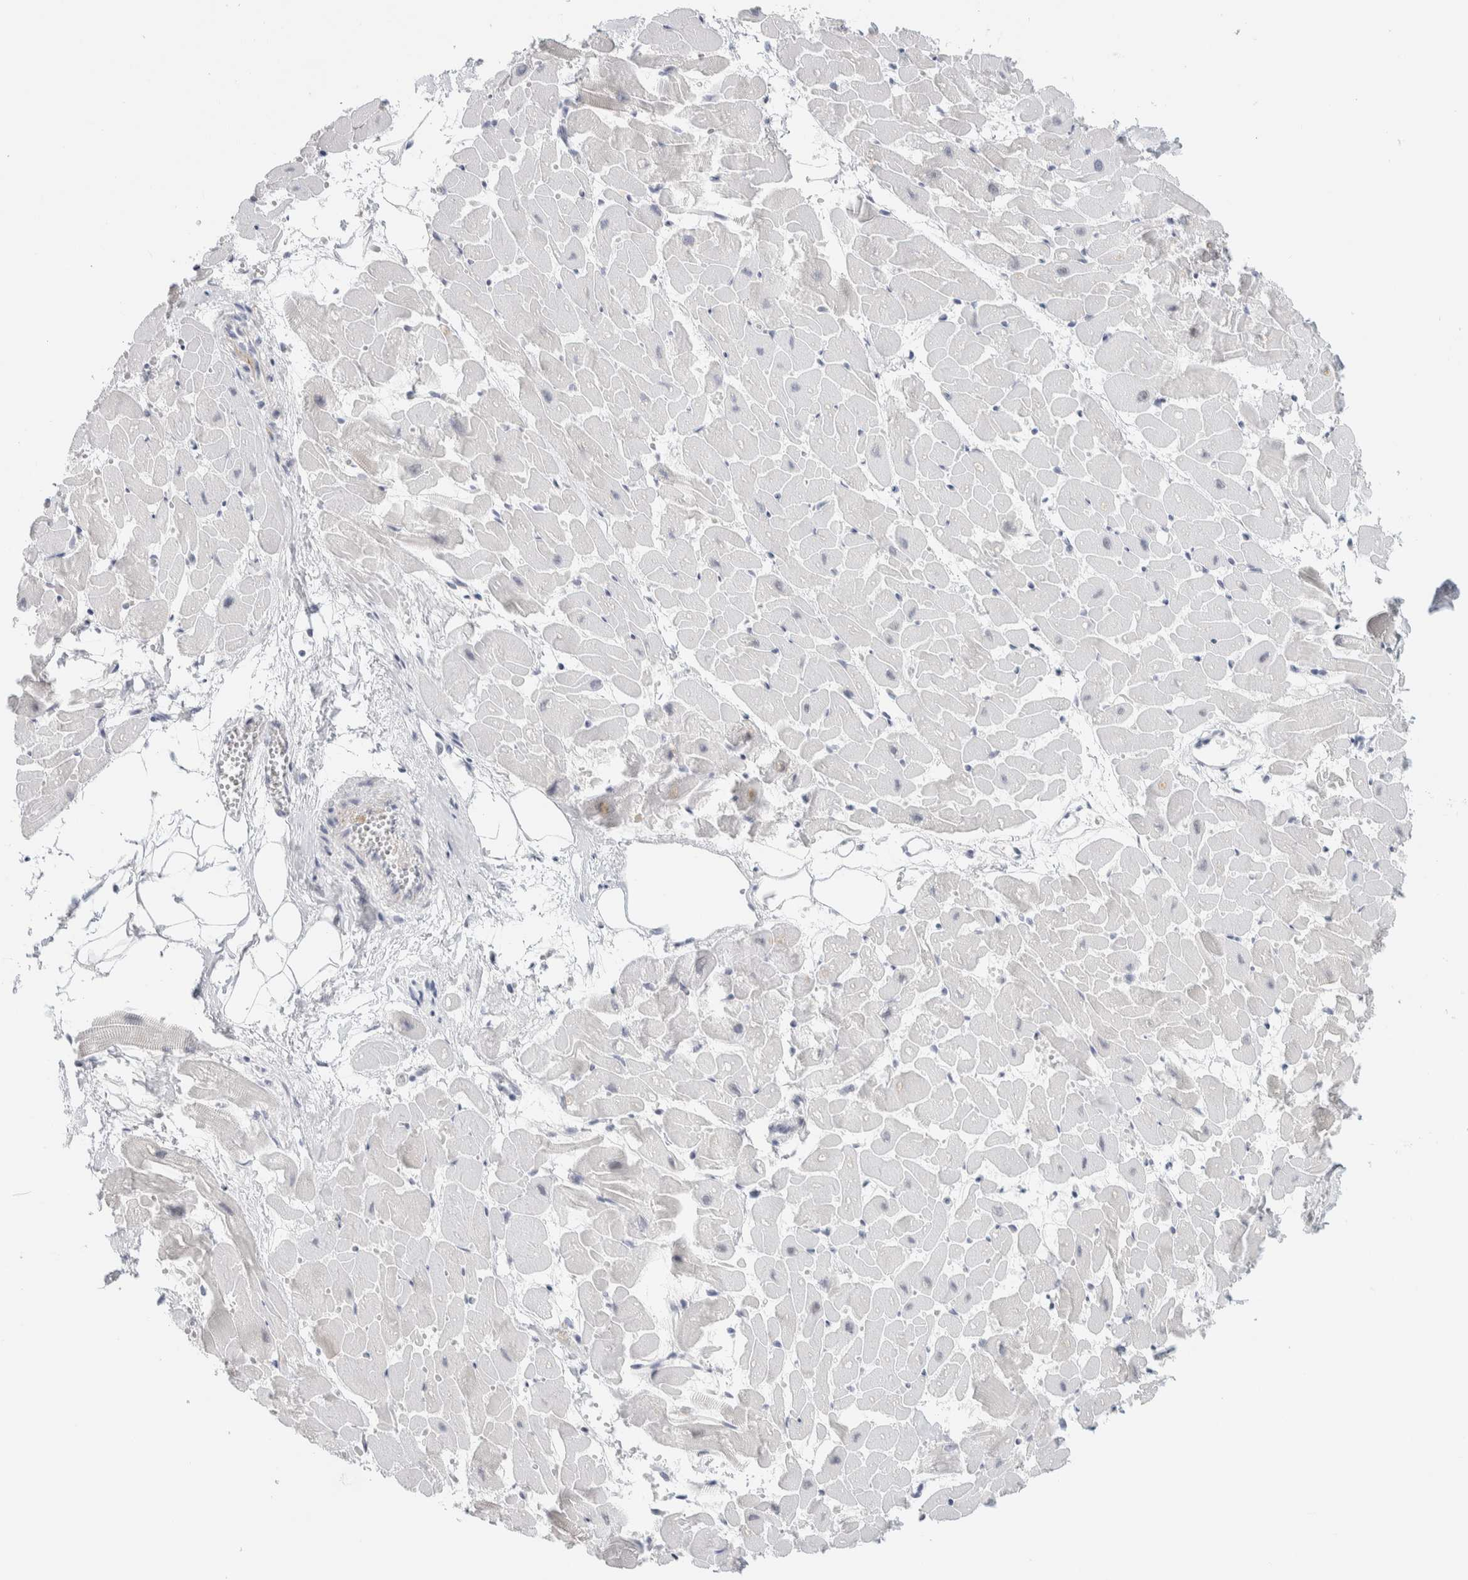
{"staining": {"intensity": "negative", "quantity": "none", "location": "none"}, "tissue": "heart muscle", "cell_type": "Cardiomyocytes", "image_type": "normal", "snomed": [{"axis": "morphology", "description": "Normal tissue, NOS"}, {"axis": "topography", "description": "Heart"}], "caption": "An immunohistochemistry micrograph of benign heart muscle is shown. There is no staining in cardiomyocytes of heart muscle. (Stains: DAB immunohistochemistry (IHC) with hematoxylin counter stain, Microscopy: brightfield microscopy at high magnification).", "gene": "CDH17", "patient": {"sex": "female", "age": 19}}